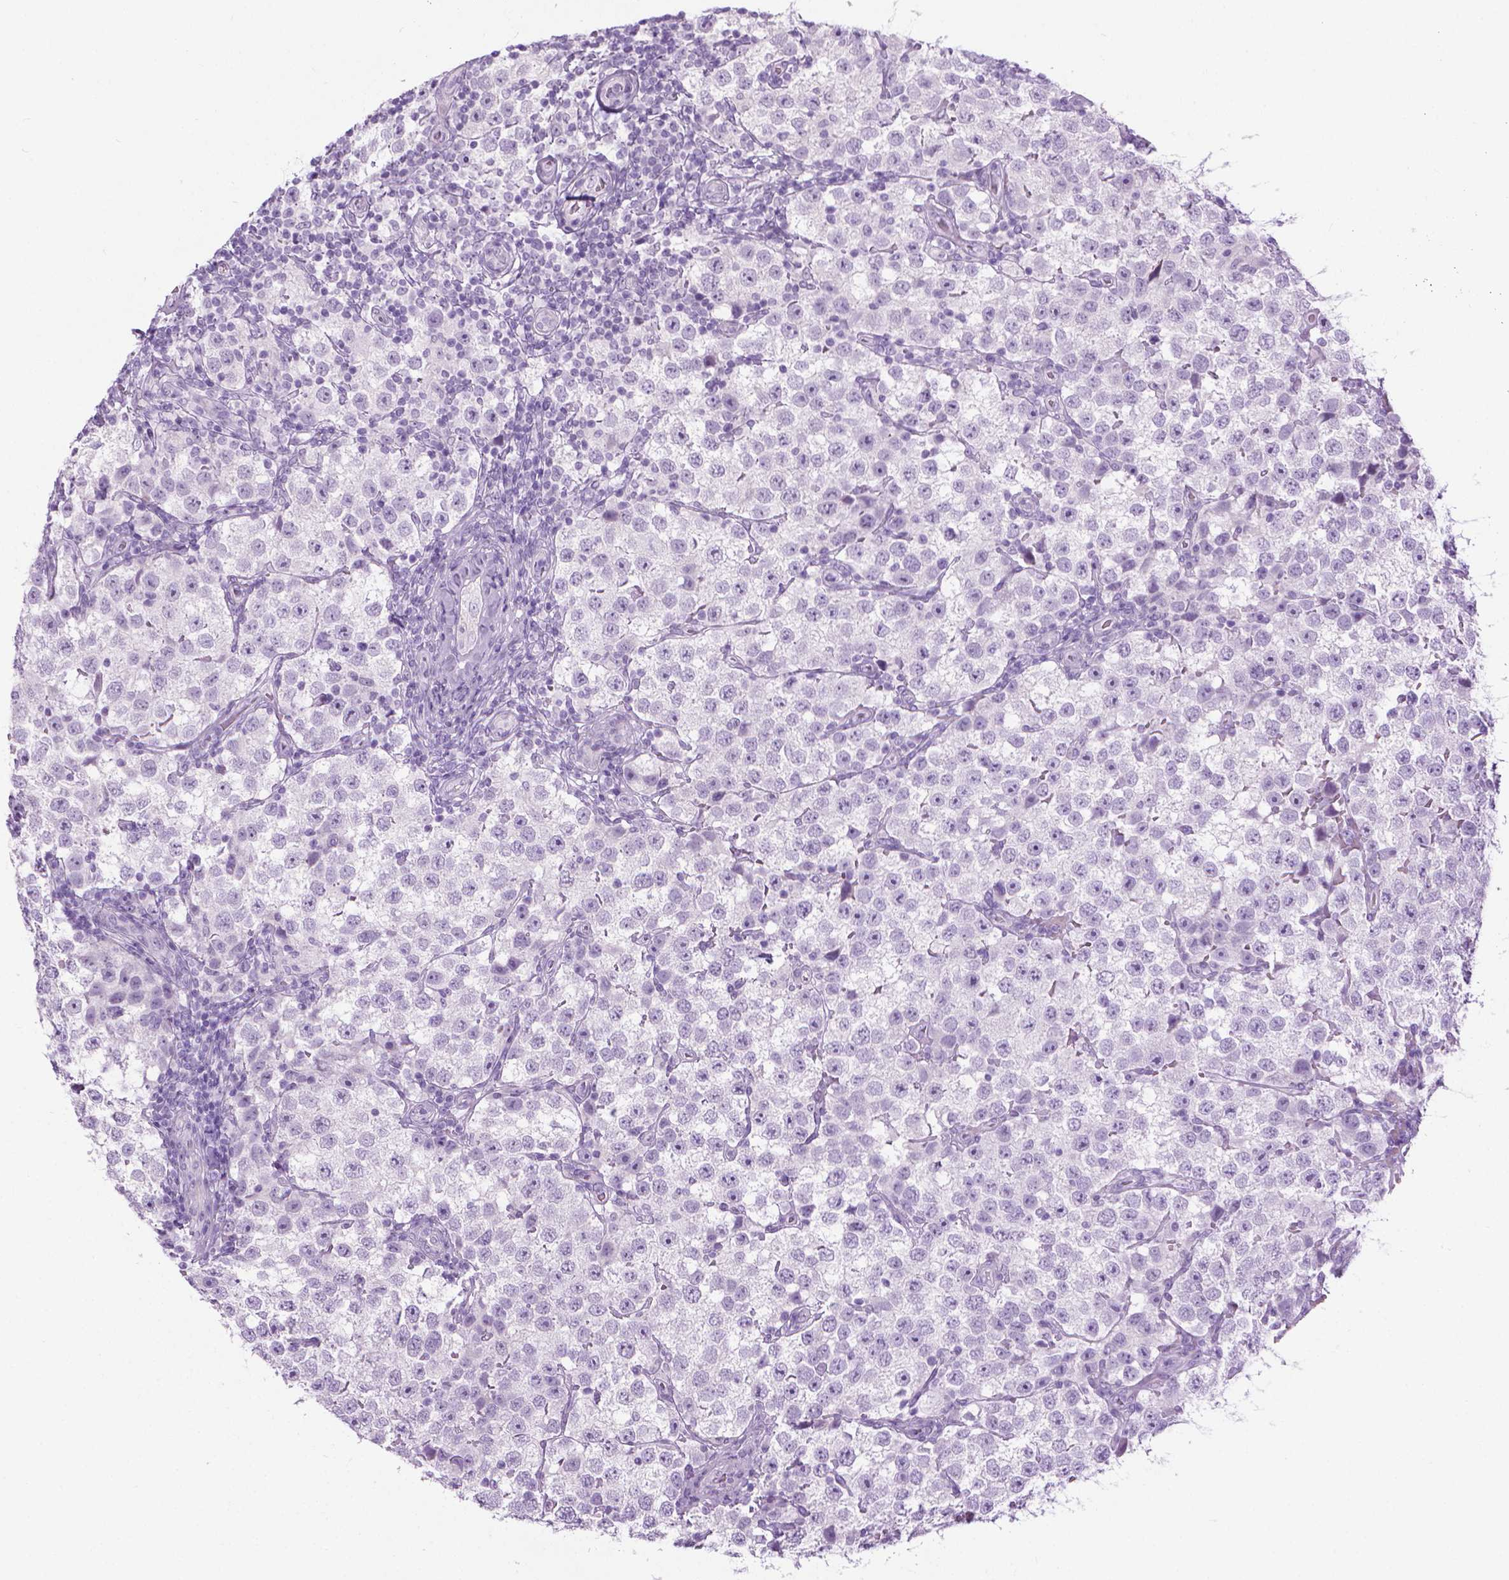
{"staining": {"intensity": "negative", "quantity": "none", "location": "none"}, "tissue": "testis cancer", "cell_type": "Tumor cells", "image_type": "cancer", "snomed": [{"axis": "morphology", "description": "Seminoma, NOS"}, {"axis": "topography", "description": "Testis"}], "caption": "Immunohistochemistry of seminoma (testis) exhibits no positivity in tumor cells.", "gene": "DNAI7", "patient": {"sex": "male", "age": 37}}